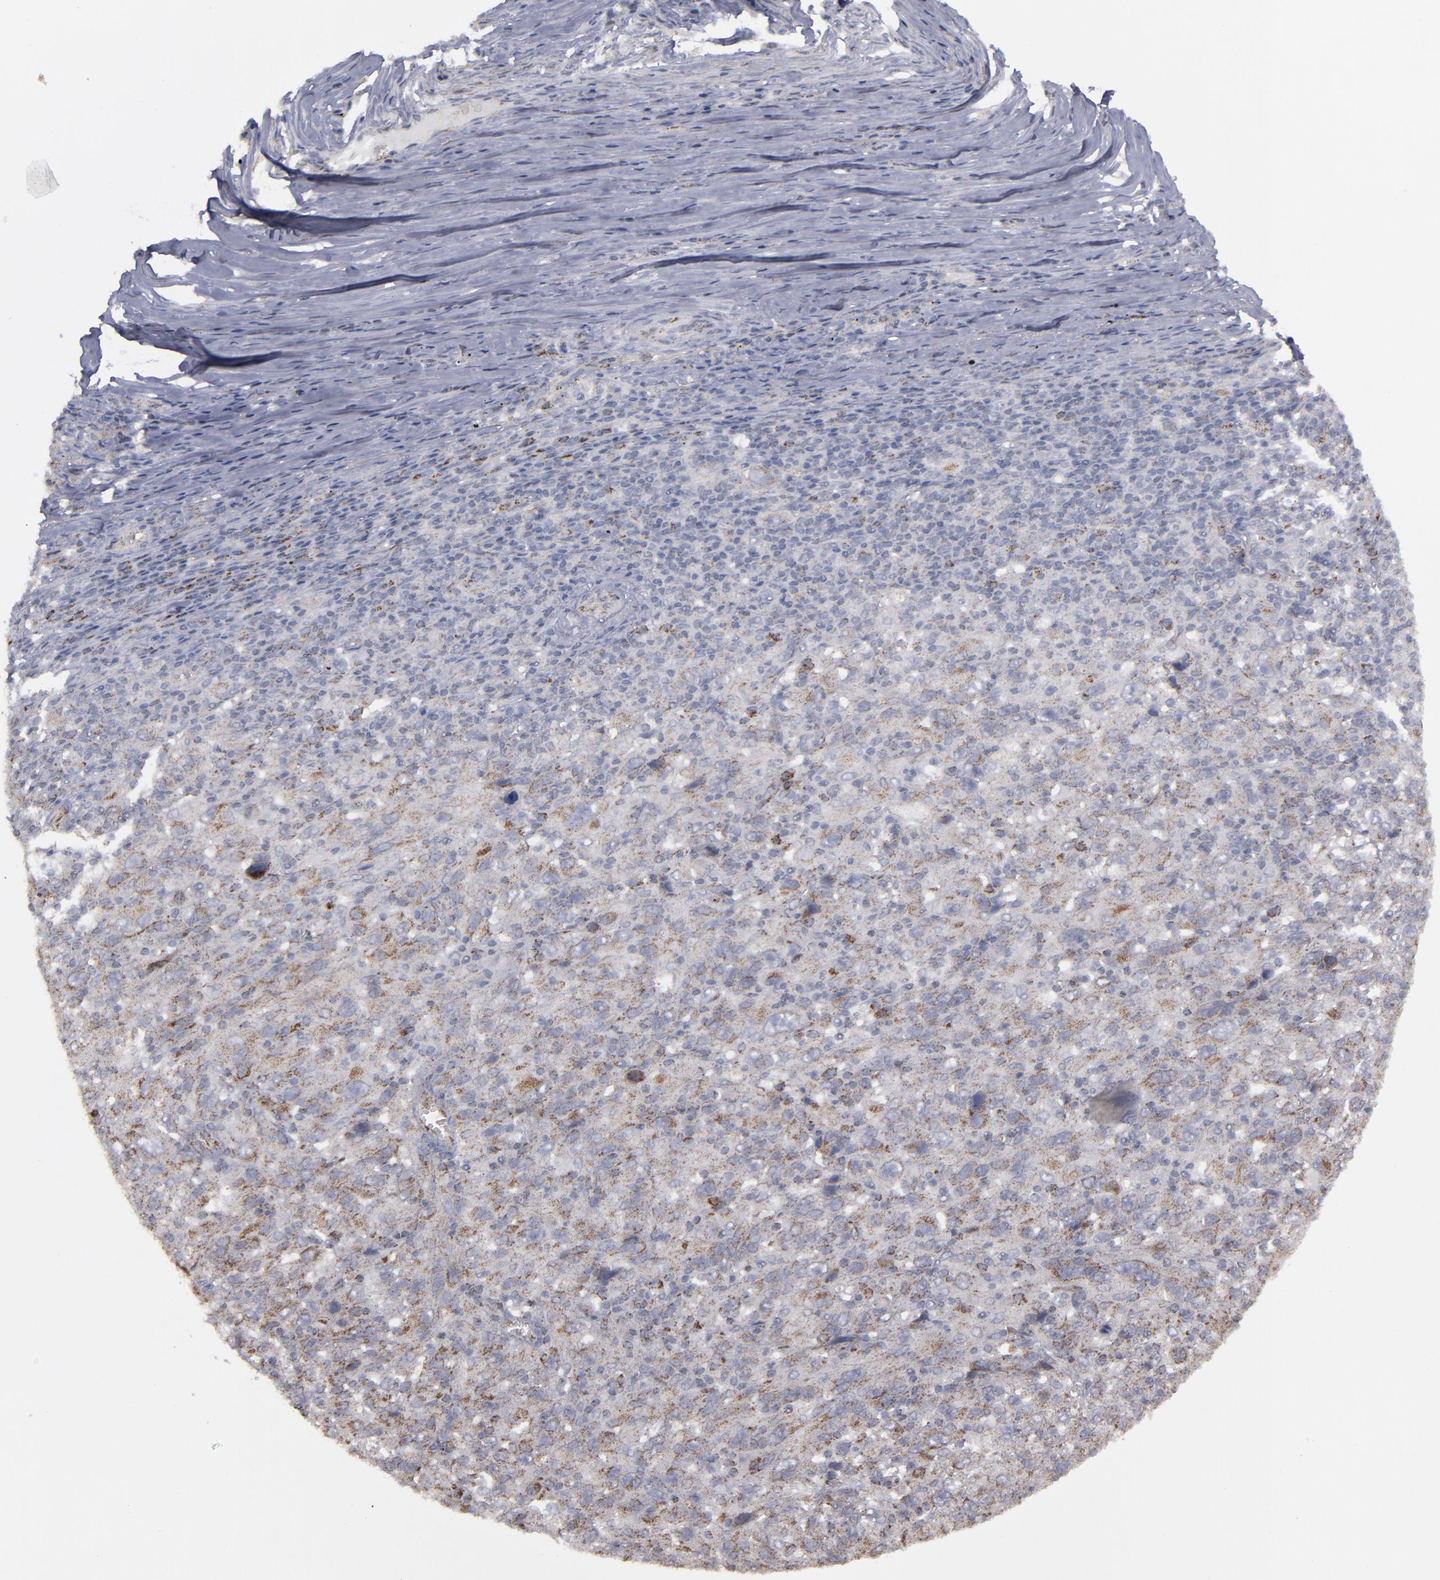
{"staining": {"intensity": "moderate", "quantity": "25%-75%", "location": "cytoplasmic/membranous"}, "tissue": "melanoma", "cell_type": "Tumor cells", "image_type": "cancer", "snomed": [{"axis": "morphology", "description": "Malignant melanoma, Metastatic site"}, {"axis": "topography", "description": "Skin"}], "caption": "Immunohistochemical staining of human malignant melanoma (metastatic site) reveals moderate cytoplasmic/membranous protein expression in about 25%-75% of tumor cells. The staining was performed using DAB (3,3'-diaminobenzidine) to visualize the protein expression in brown, while the nuclei were stained in blue with hematoxylin (Magnification: 20x).", "gene": "MYOM2", "patient": {"sex": "female", "age": 56}}